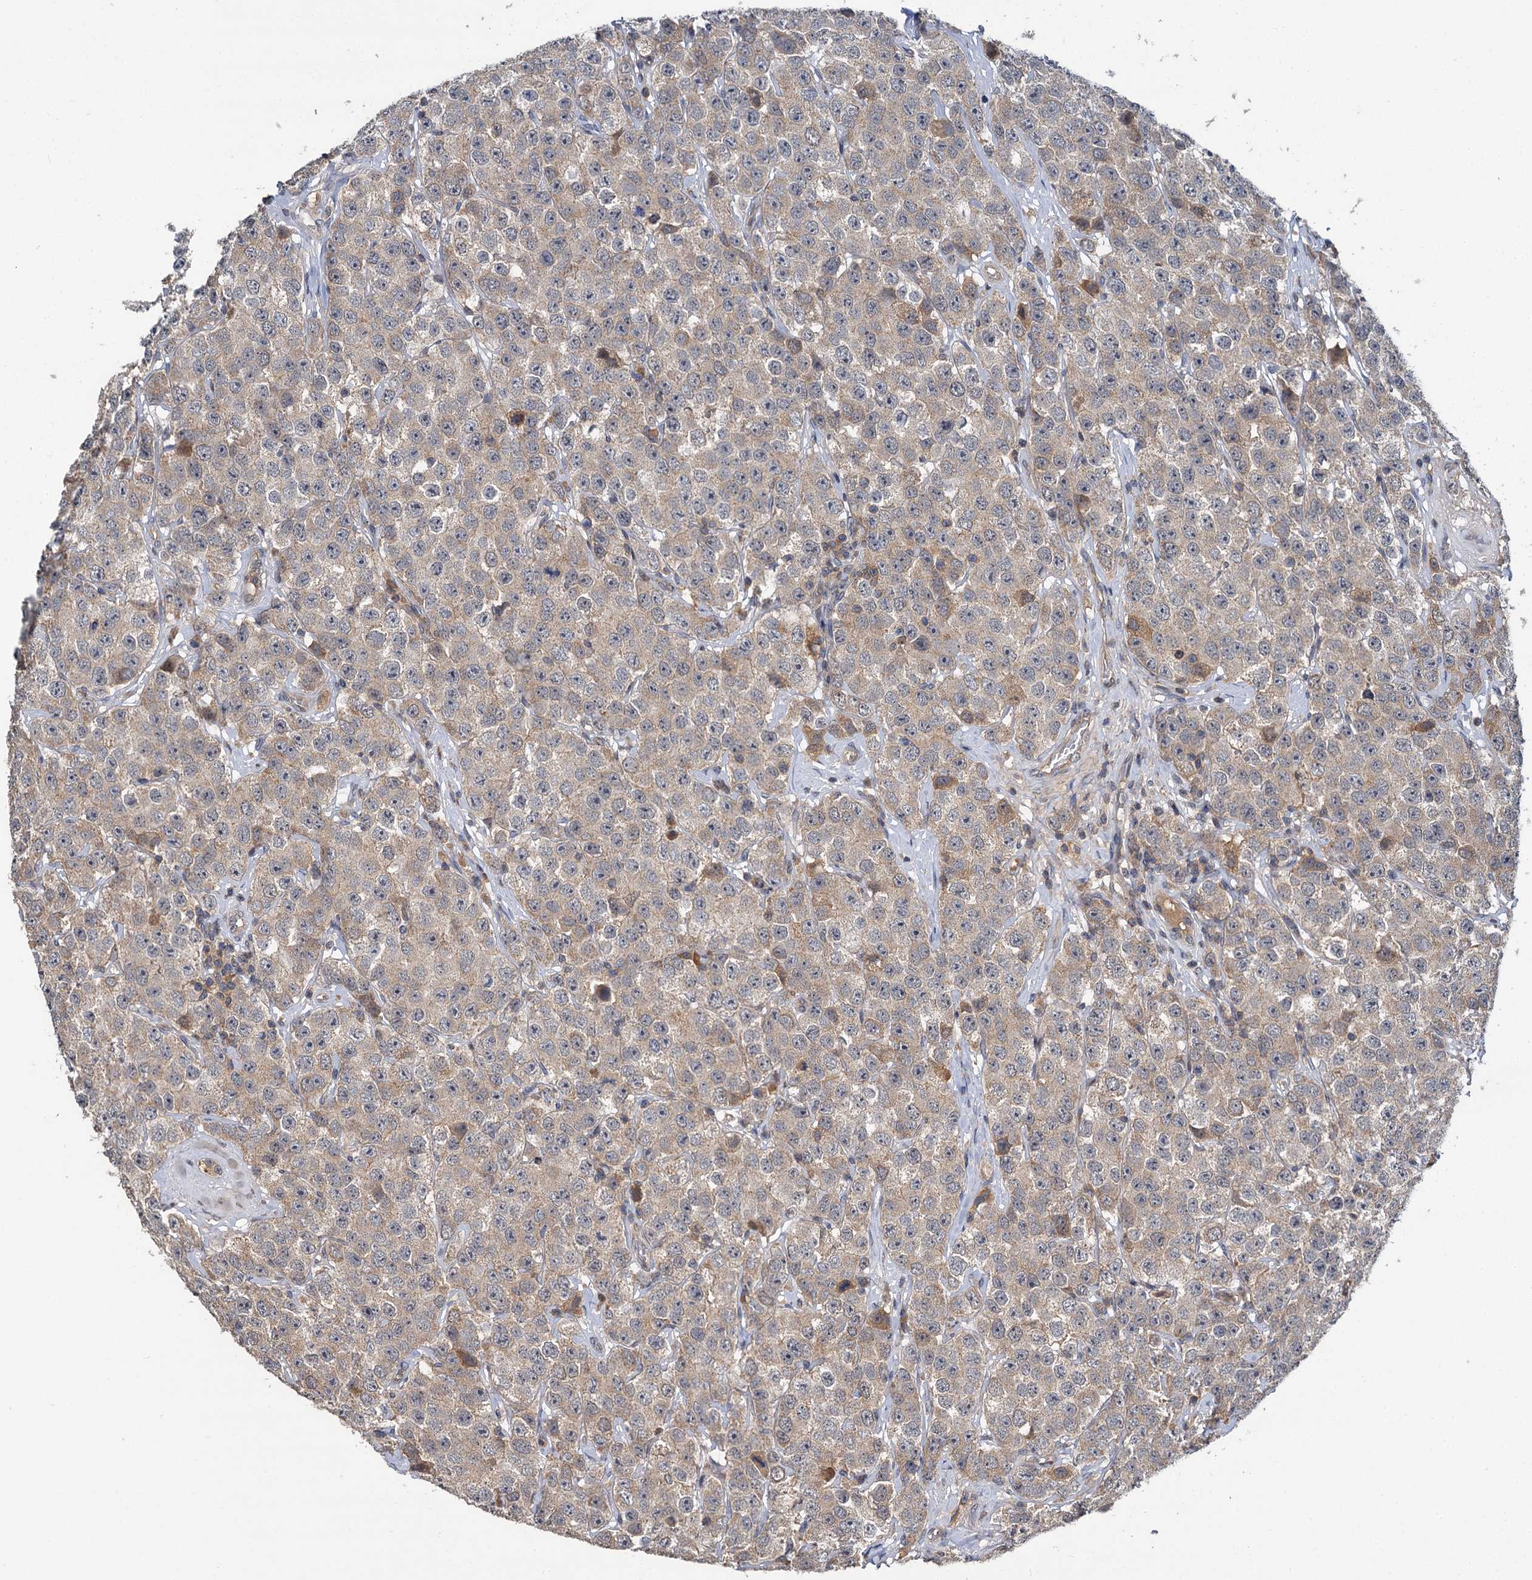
{"staining": {"intensity": "moderate", "quantity": "<25%", "location": "cytoplasmic/membranous"}, "tissue": "testis cancer", "cell_type": "Tumor cells", "image_type": "cancer", "snomed": [{"axis": "morphology", "description": "Seminoma, NOS"}, {"axis": "topography", "description": "Testis"}], "caption": "A brown stain highlights moderate cytoplasmic/membranous staining of a protein in testis seminoma tumor cells. (DAB IHC with brightfield microscopy, high magnification).", "gene": "TMEM39A", "patient": {"sex": "male", "age": 28}}